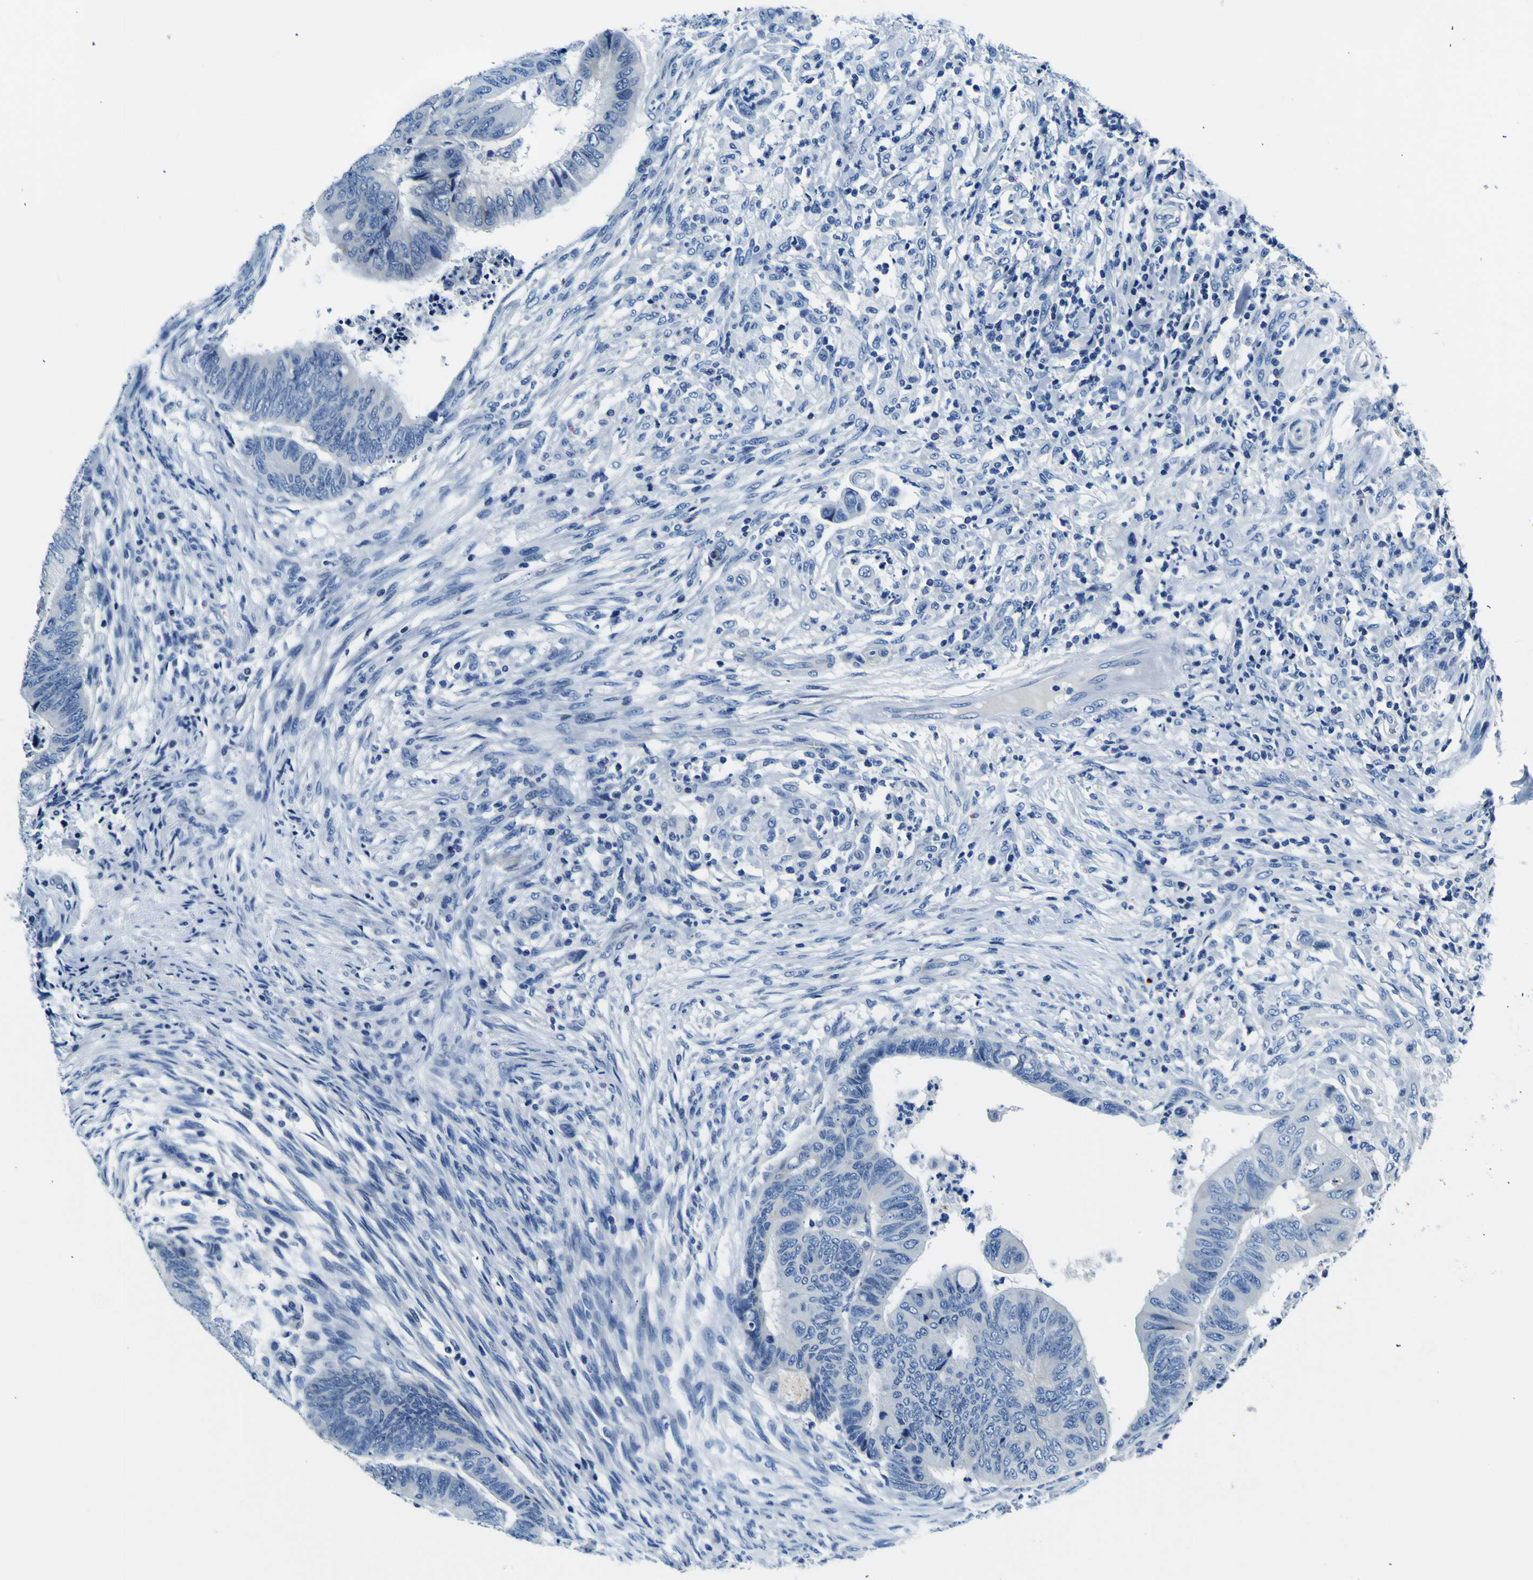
{"staining": {"intensity": "negative", "quantity": "none", "location": "none"}, "tissue": "colorectal cancer", "cell_type": "Tumor cells", "image_type": "cancer", "snomed": [{"axis": "morphology", "description": "Normal tissue, NOS"}, {"axis": "morphology", "description": "Adenocarcinoma, NOS"}, {"axis": "topography", "description": "Rectum"}, {"axis": "topography", "description": "Peripheral nerve tissue"}], "caption": "A micrograph of colorectal adenocarcinoma stained for a protein exhibits no brown staining in tumor cells. (Brightfield microscopy of DAB immunohistochemistry at high magnification).", "gene": "ADGRA2", "patient": {"sex": "male", "age": 92}}